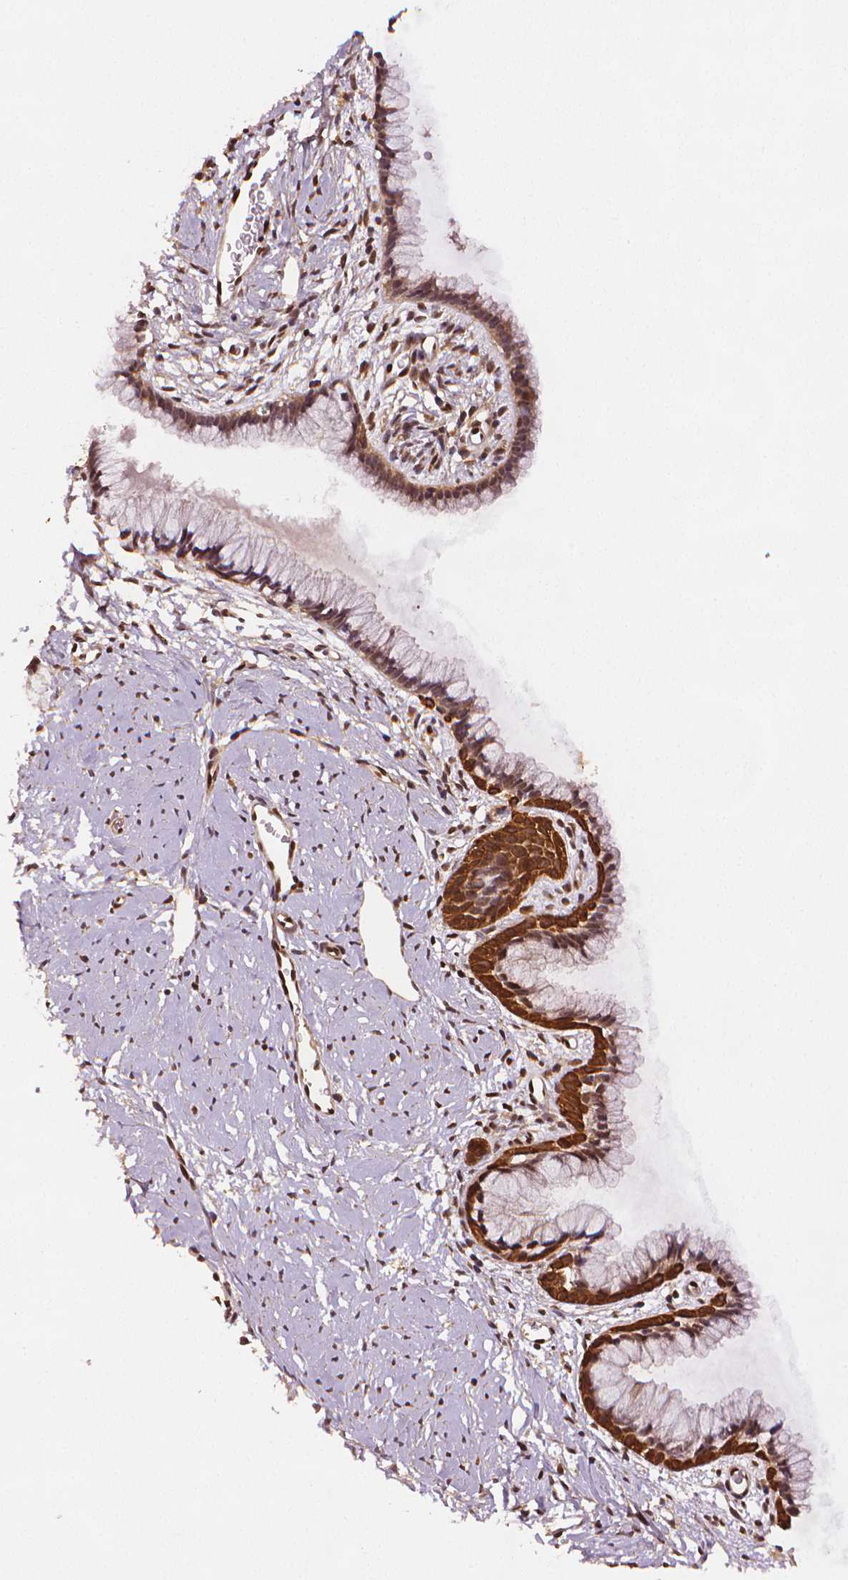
{"staining": {"intensity": "strong", "quantity": ">75%", "location": "cytoplasmic/membranous,nuclear"}, "tissue": "cervix", "cell_type": "Glandular cells", "image_type": "normal", "snomed": [{"axis": "morphology", "description": "Normal tissue, NOS"}, {"axis": "topography", "description": "Cervix"}], "caption": "IHC micrograph of normal cervix: cervix stained using IHC exhibits high levels of strong protein expression localized specifically in the cytoplasmic/membranous,nuclear of glandular cells, appearing as a cytoplasmic/membranous,nuclear brown color.", "gene": "STAT3", "patient": {"sex": "female", "age": 40}}